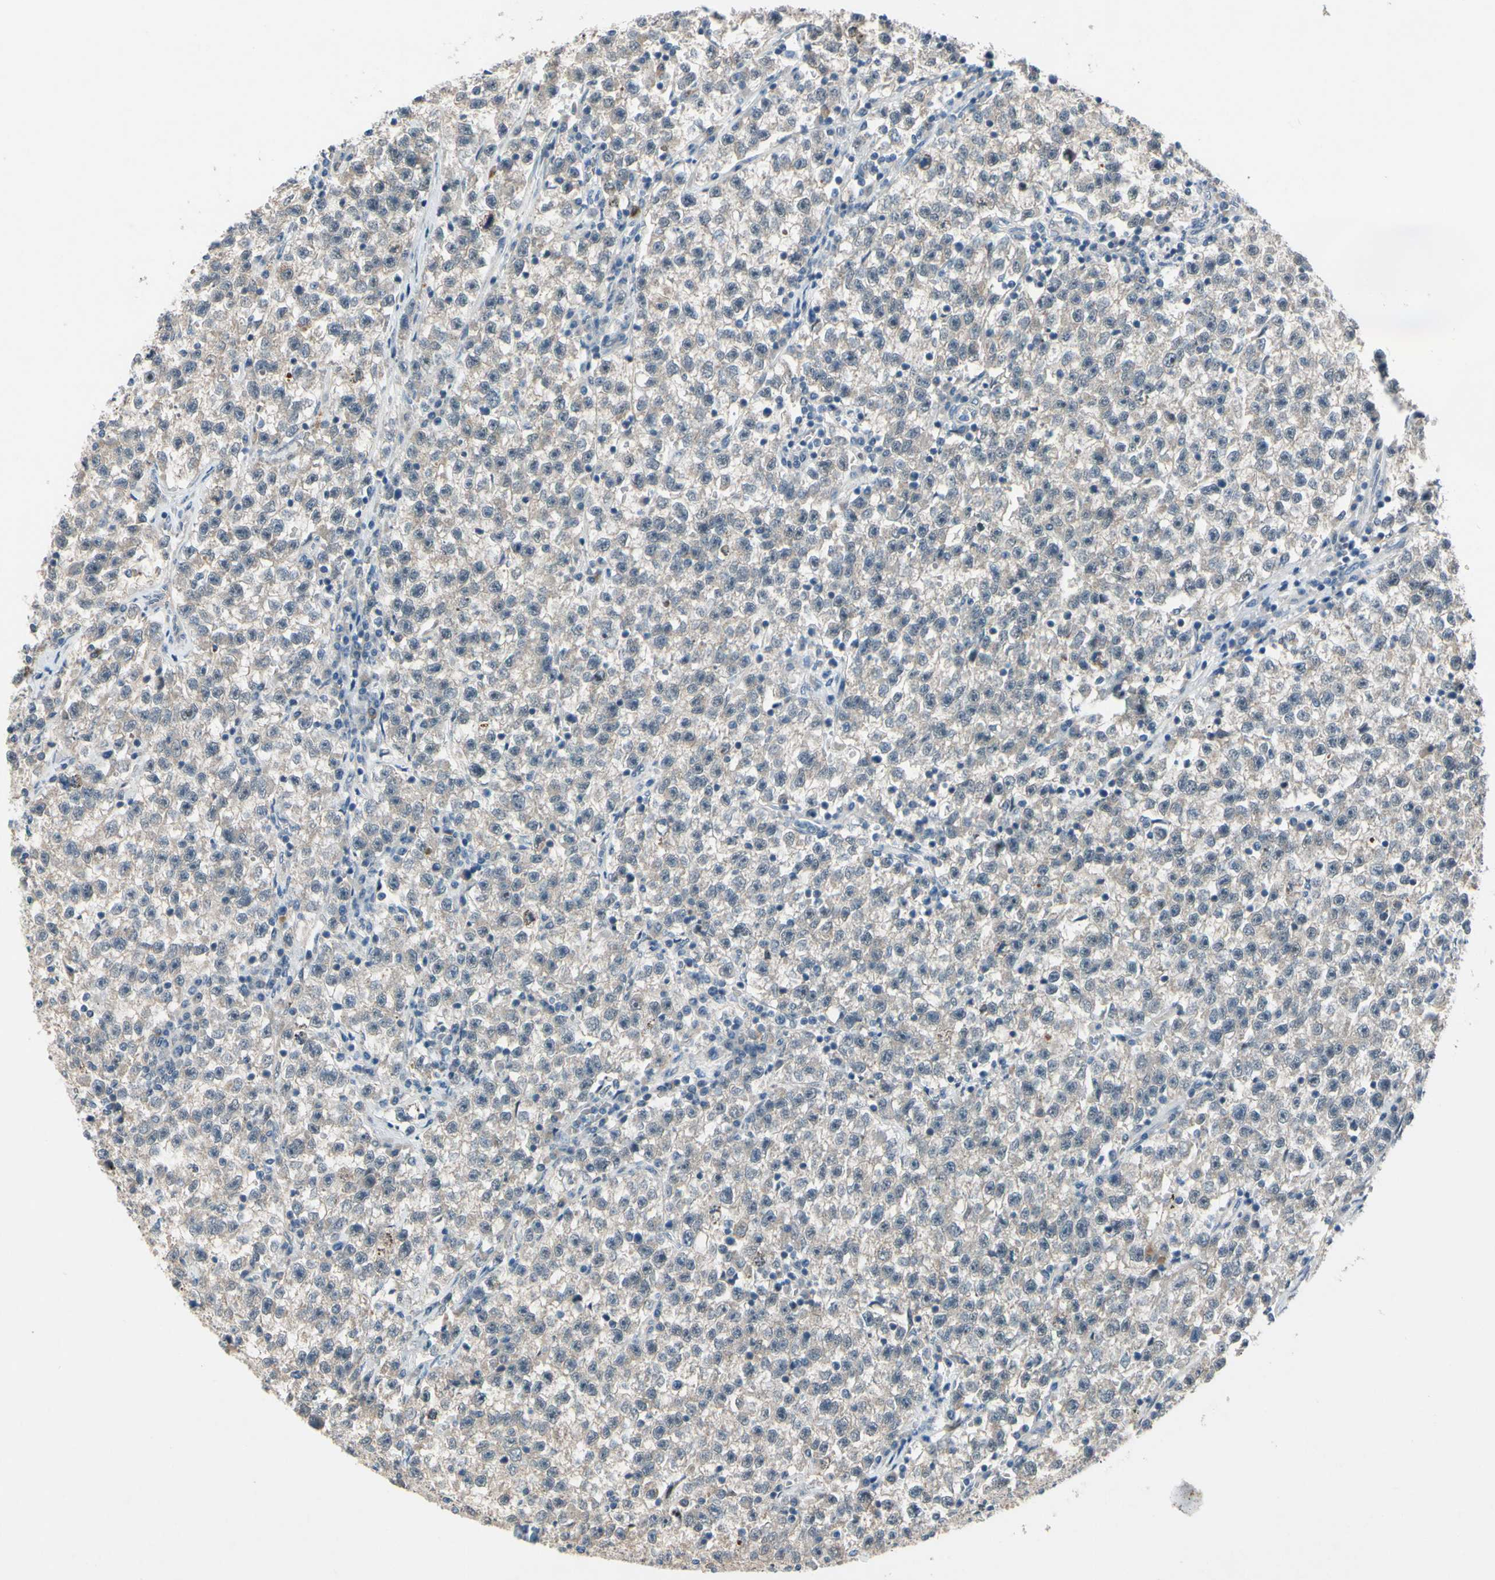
{"staining": {"intensity": "weak", "quantity": ">75%", "location": "cytoplasmic/membranous"}, "tissue": "testis cancer", "cell_type": "Tumor cells", "image_type": "cancer", "snomed": [{"axis": "morphology", "description": "Seminoma, NOS"}, {"axis": "topography", "description": "Testis"}], "caption": "IHC of testis cancer displays low levels of weak cytoplasmic/membranous expression in approximately >75% of tumor cells.", "gene": "SLC27A6", "patient": {"sex": "male", "age": 22}}